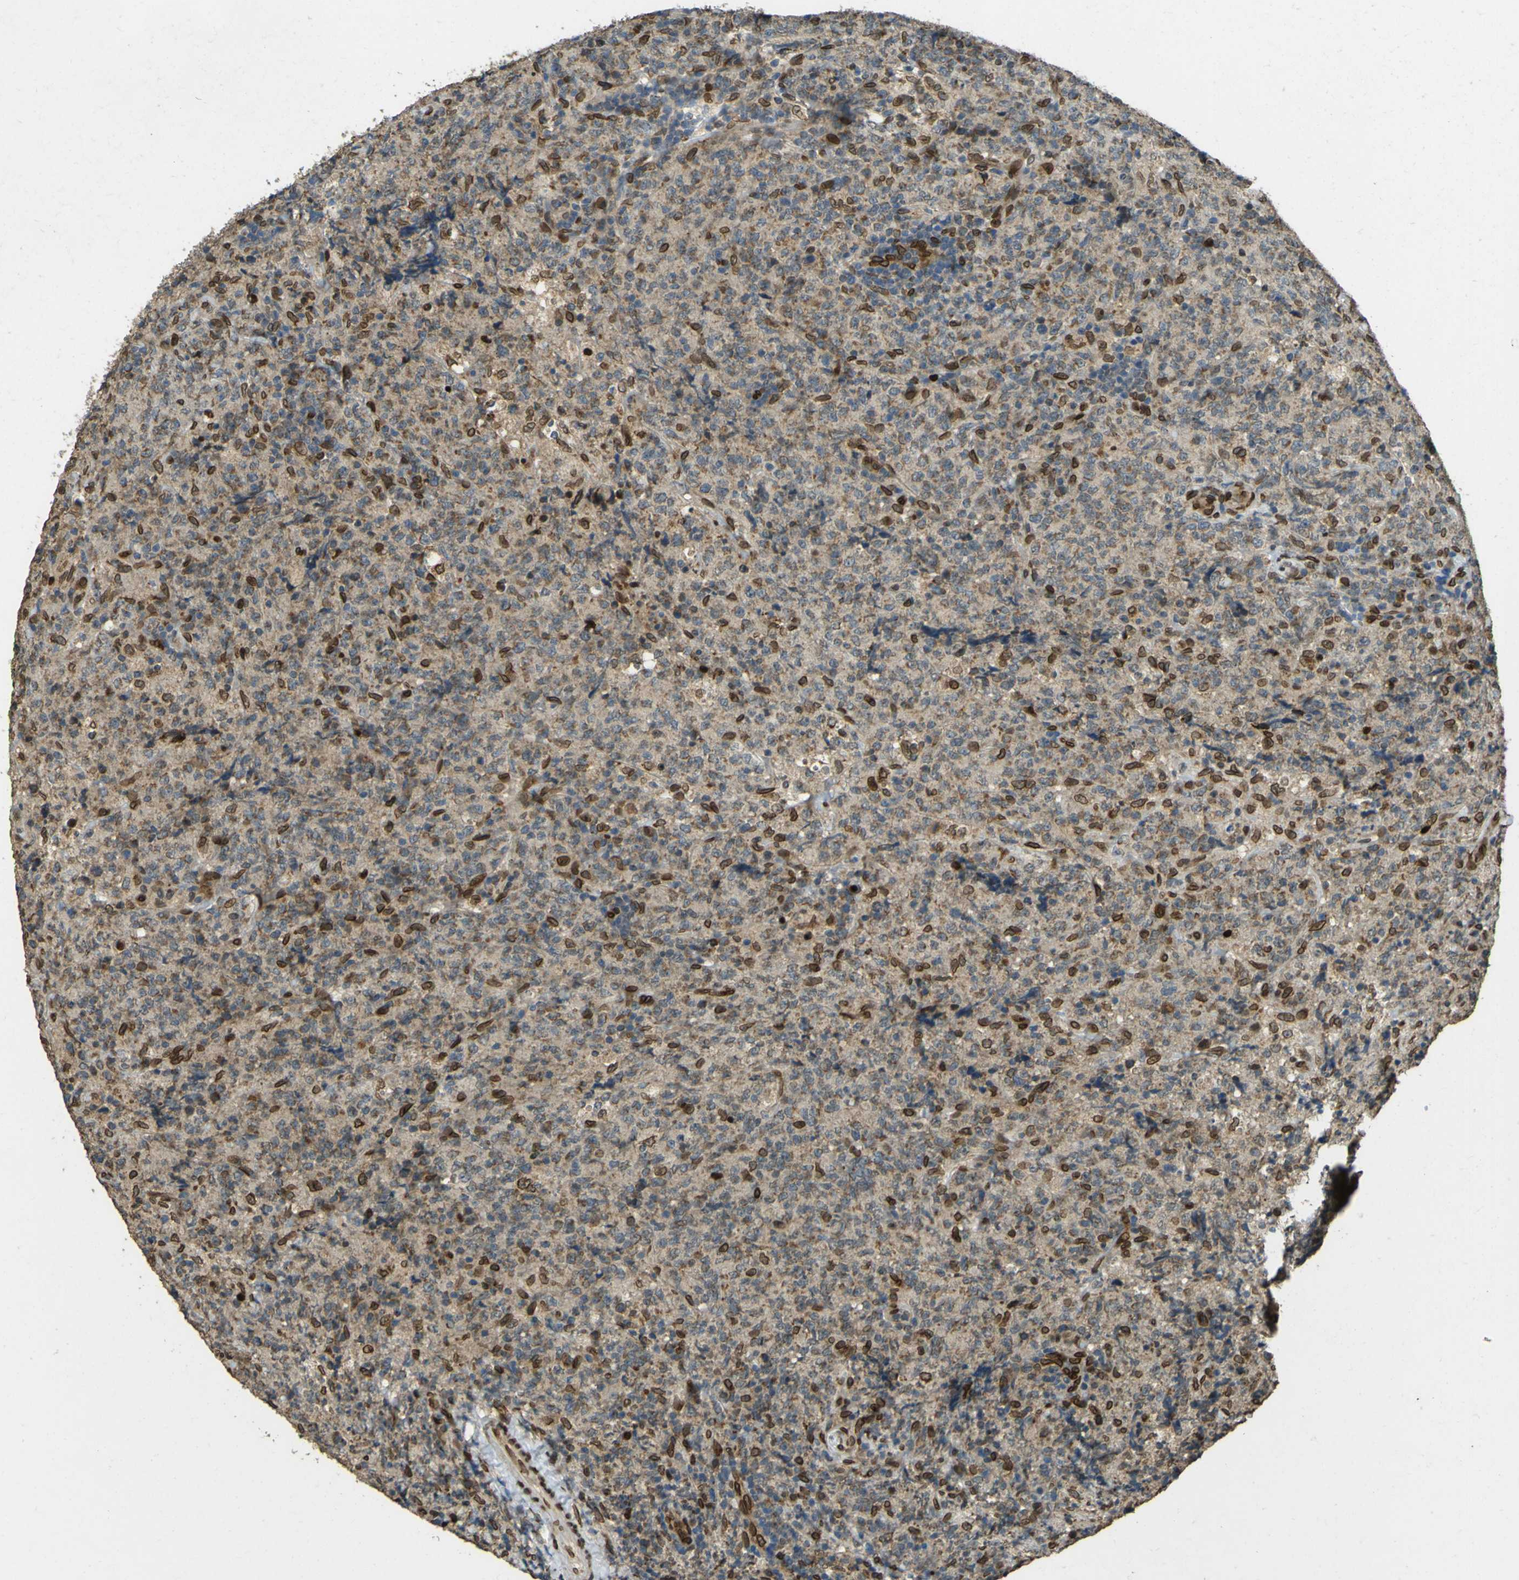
{"staining": {"intensity": "moderate", "quantity": "25%-75%", "location": "cytoplasmic/membranous,nuclear"}, "tissue": "lymphoma", "cell_type": "Tumor cells", "image_type": "cancer", "snomed": [{"axis": "morphology", "description": "Malignant lymphoma, non-Hodgkin's type, High grade"}, {"axis": "topography", "description": "Tonsil"}], "caption": "The photomicrograph reveals immunohistochemical staining of high-grade malignant lymphoma, non-Hodgkin's type. There is moderate cytoplasmic/membranous and nuclear staining is seen in approximately 25%-75% of tumor cells. Ihc stains the protein of interest in brown and the nuclei are stained blue.", "gene": "GALNT1", "patient": {"sex": "female", "age": 36}}